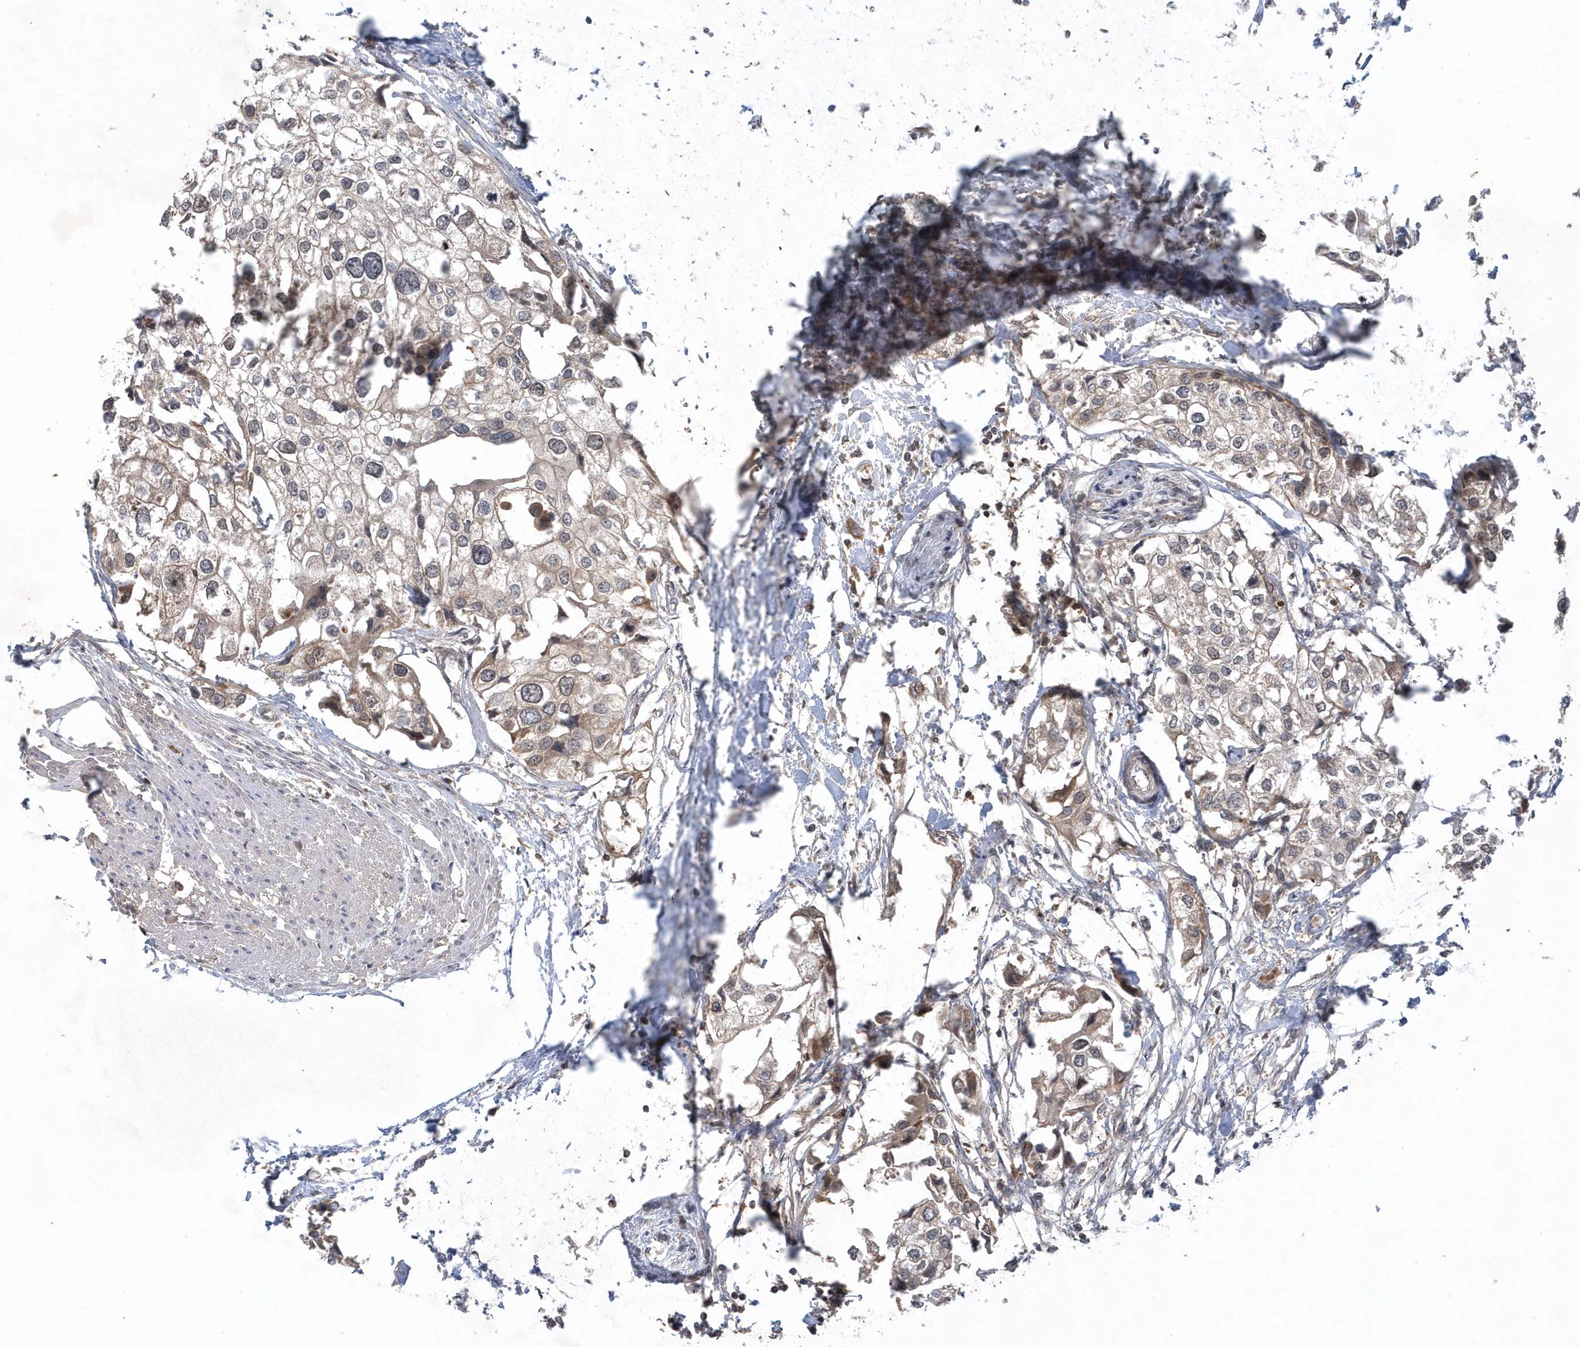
{"staining": {"intensity": "weak", "quantity": "25%-75%", "location": "cytoplasmic/membranous"}, "tissue": "urothelial cancer", "cell_type": "Tumor cells", "image_type": "cancer", "snomed": [{"axis": "morphology", "description": "Urothelial carcinoma, High grade"}, {"axis": "topography", "description": "Urinary bladder"}], "caption": "Human urothelial carcinoma (high-grade) stained for a protein (brown) shows weak cytoplasmic/membranous positive positivity in about 25%-75% of tumor cells.", "gene": "ACYP1", "patient": {"sex": "male", "age": 64}}